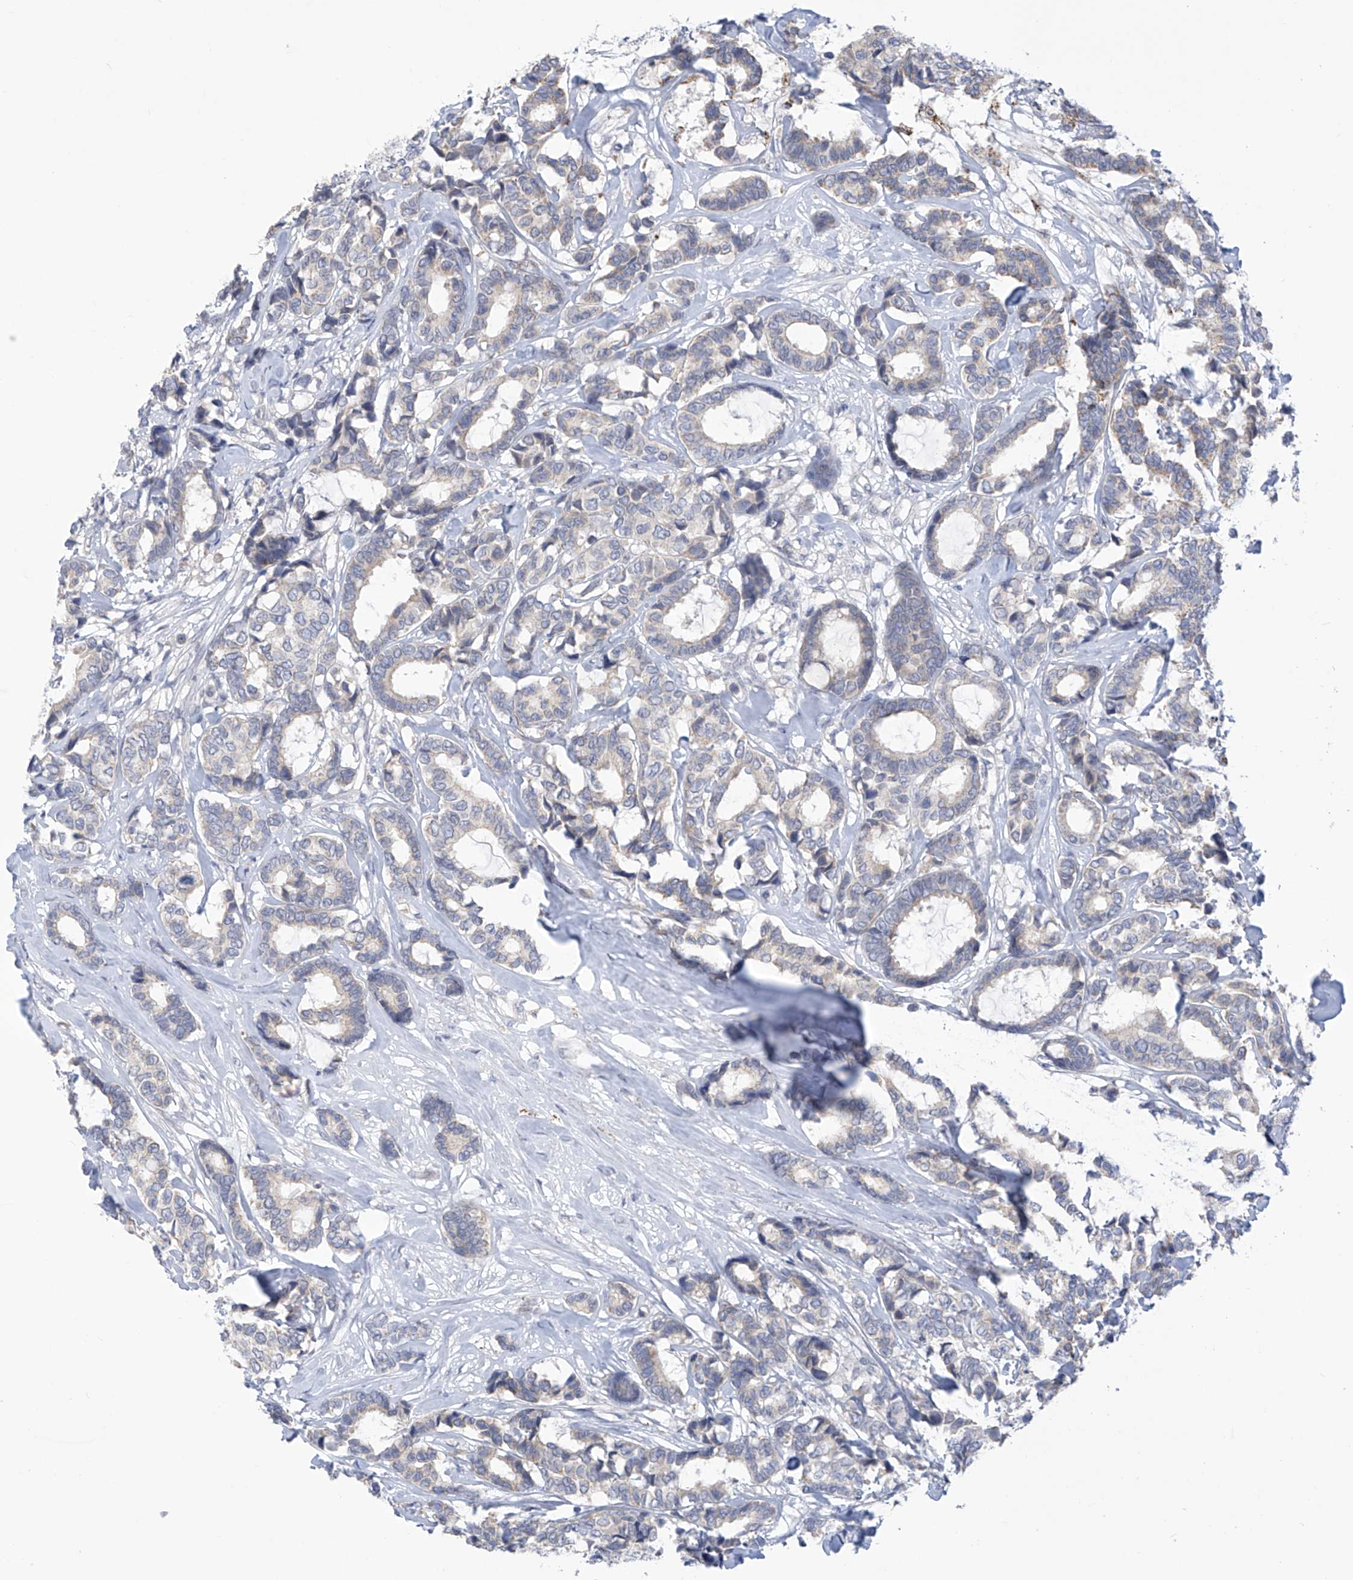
{"staining": {"intensity": "weak", "quantity": "25%-75%", "location": "cytoplasmic/membranous"}, "tissue": "breast cancer", "cell_type": "Tumor cells", "image_type": "cancer", "snomed": [{"axis": "morphology", "description": "Duct carcinoma"}, {"axis": "topography", "description": "Breast"}], "caption": "Immunohistochemistry (IHC) (DAB (3,3'-diaminobenzidine)) staining of breast intraductal carcinoma reveals weak cytoplasmic/membranous protein positivity in approximately 25%-75% of tumor cells.", "gene": "IBA57", "patient": {"sex": "female", "age": 87}}